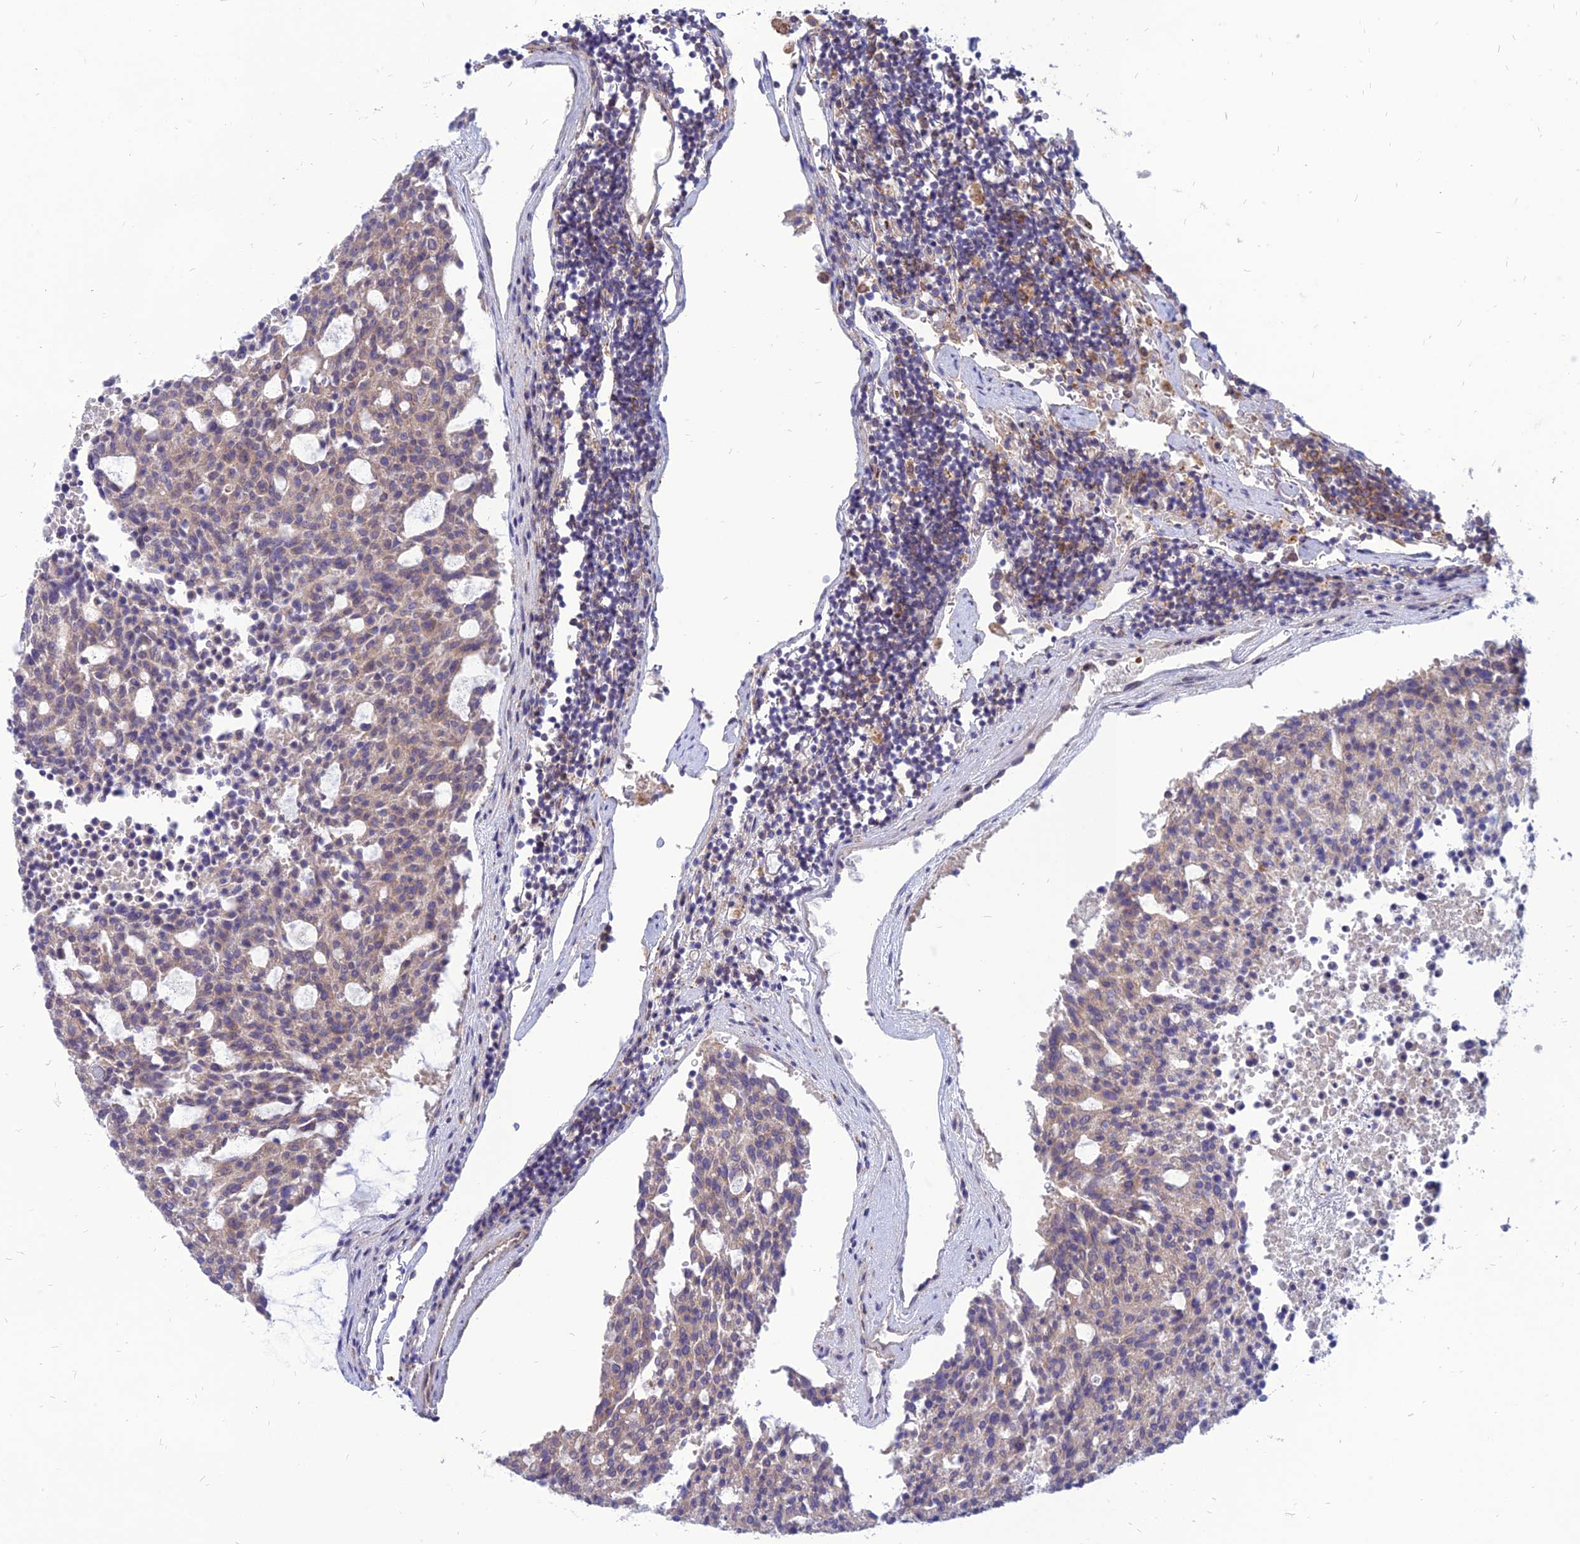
{"staining": {"intensity": "weak", "quantity": "<25%", "location": "cytoplasmic/membranous"}, "tissue": "carcinoid", "cell_type": "Tumor cells", "image_type": "cancer", "snomed": [{"axis": "morphology", "description": "Carcinoid, malignant, NOS"}, {"axis": "topography", "description": "Pancreas"}], "caption": "Image shows no protein staining in tumor cells of carcinoid (malignant) tissue.", "gene": "PHKA2", "patient": {"sex": "female", "age": 54}}